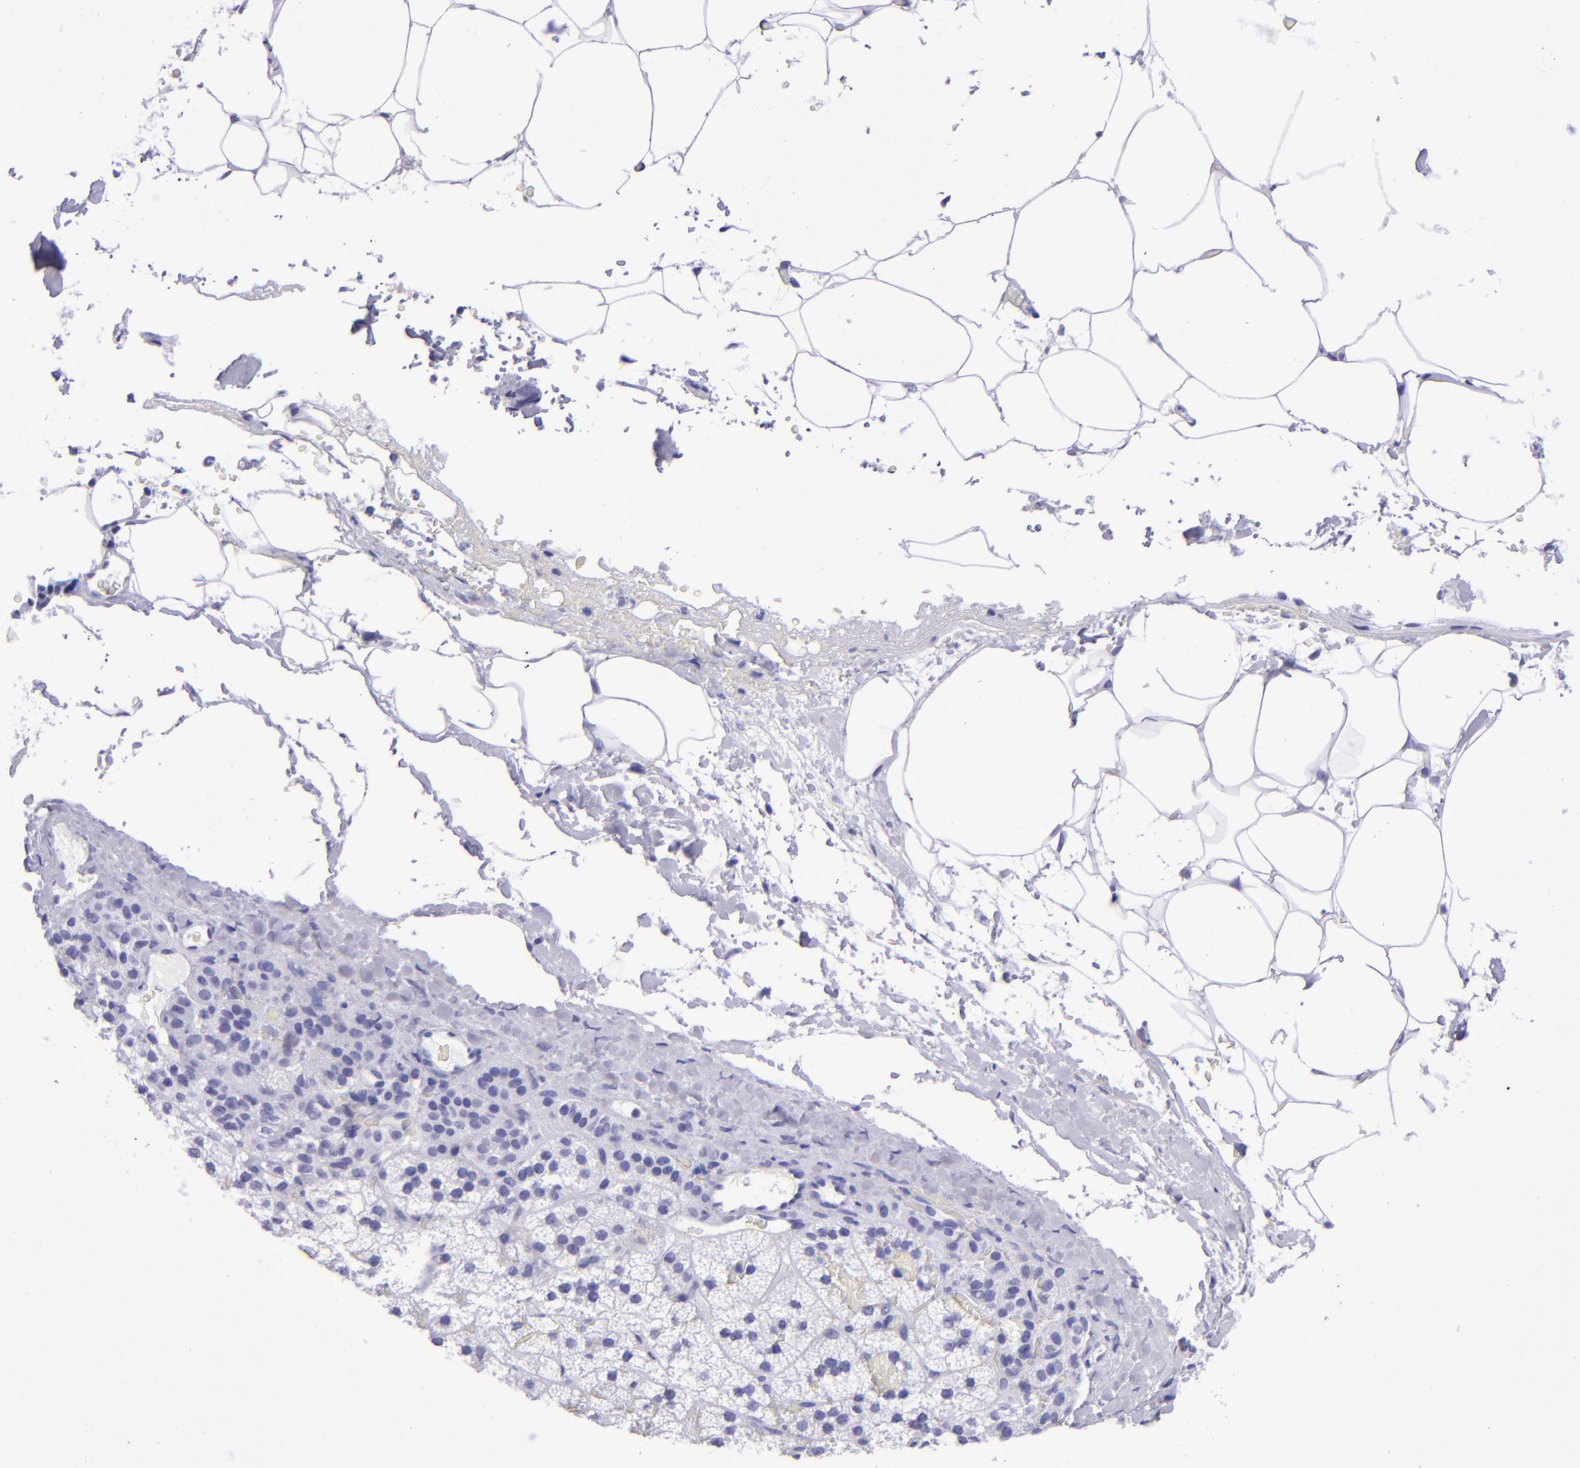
{"staining": {"intensity": "negative", "quantity": "none", "location": "none"}, "tissue": "adrenal gland", "cell_type": "Glandular cells", "image_type": "normal", "snomed": [{"axis": "morphology", "description": "Normal tissue, NOS"}, {"axis": "topography", "description": "Adrenal gland"}], "caption": "High power microscopy micrograph of an immunohistochemistry image of benign adrenal gland, revealing no significant expression in glandular cells.", "gene": "TYRP1", "patient": {"sex": "male", "age": 35}}